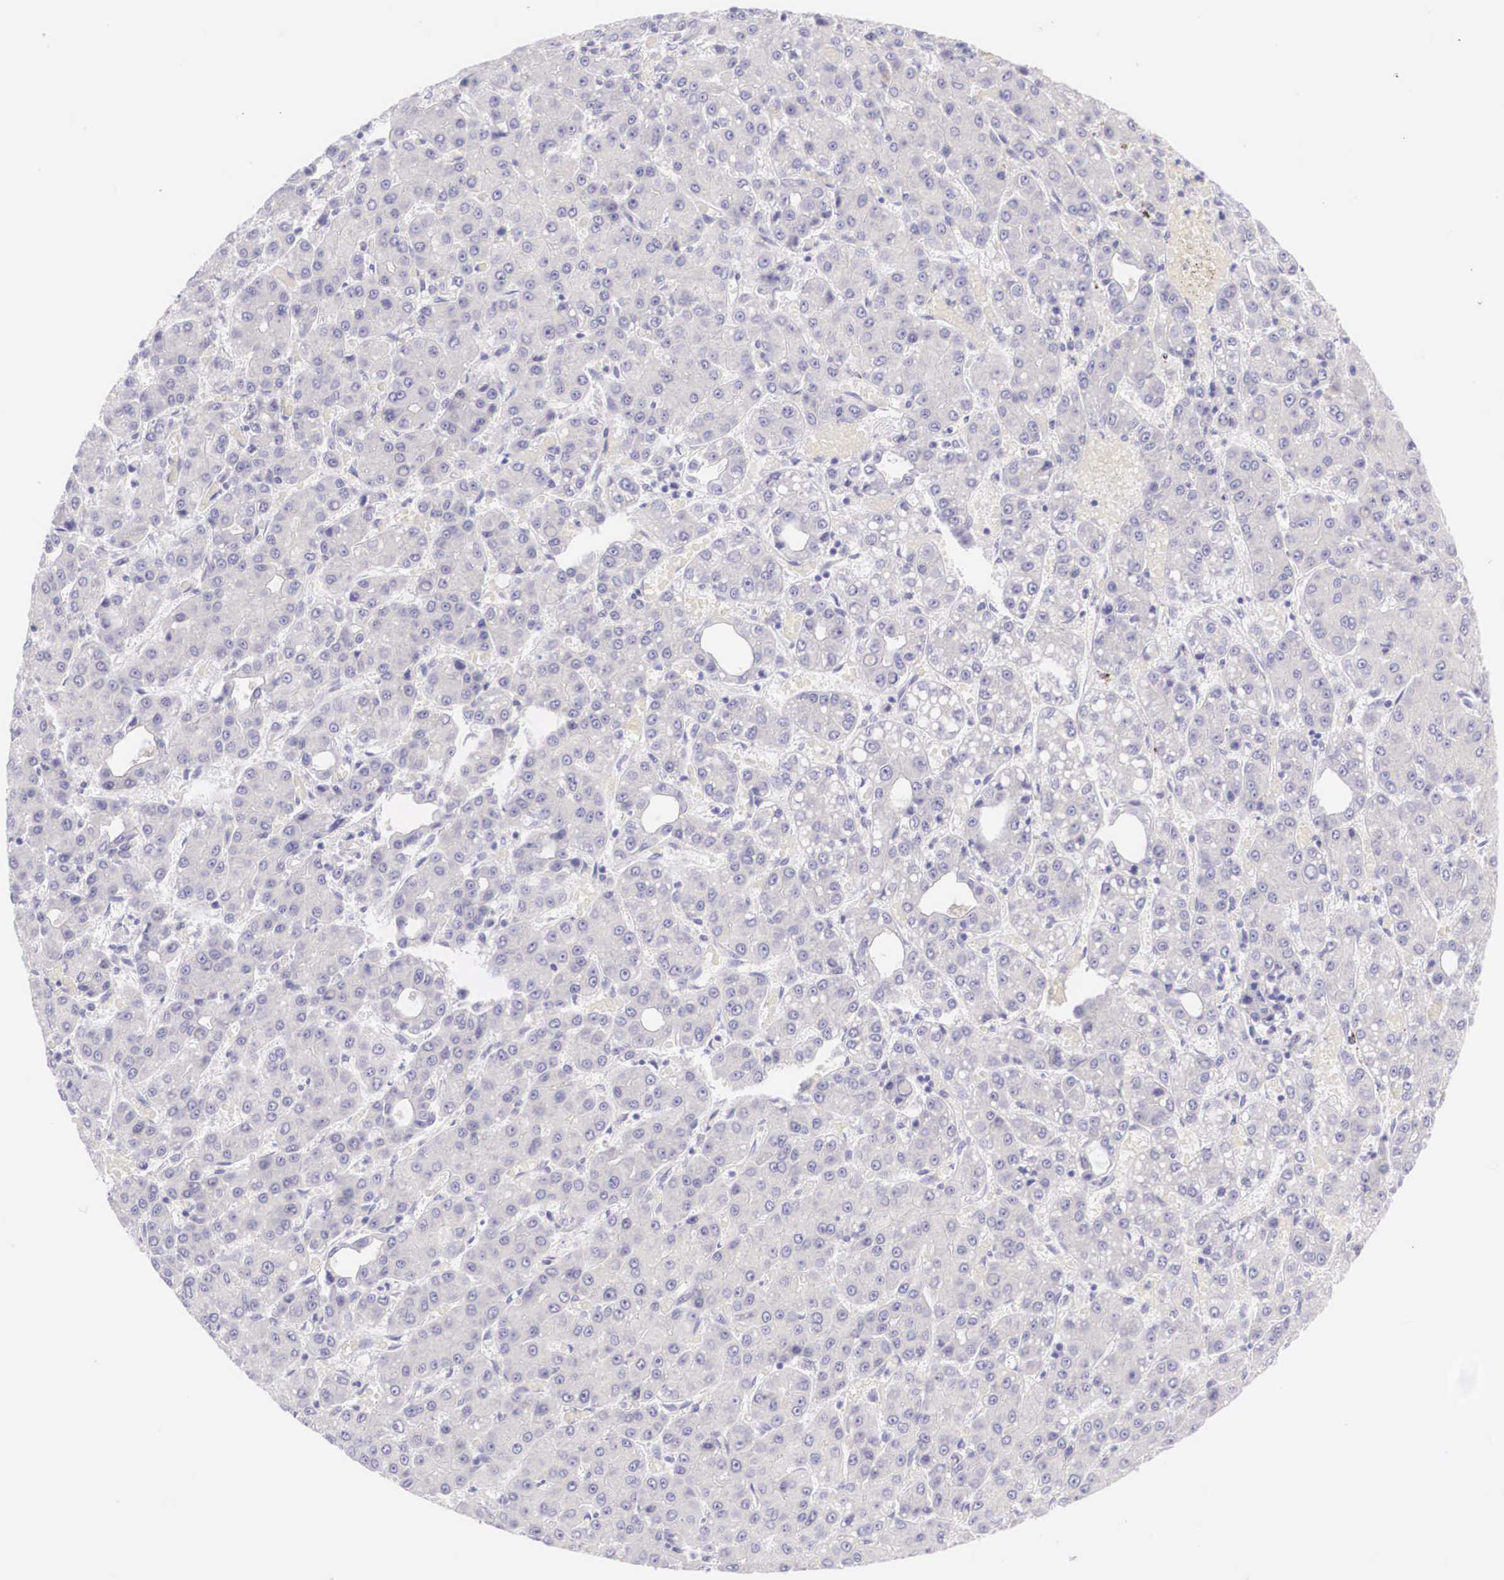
{"staining": {"intensity": "negative", "quantity": "none", "location": "none"}, "tissue": "liver cancer", "cell_type": "Tumor cells", "image_type": "cancer", "snomed": [{"axis": "morphology", "description": "Carcinoma, Hepatocellular, NOS"}, {"axis": "topography", "description": "Liver"}], "caption": "Tumor cells are negative for brown protein staining in liver hepatocellular carcinoma.", "gene": "BCL6", "patient": {"sex": "male", "age": 69}}